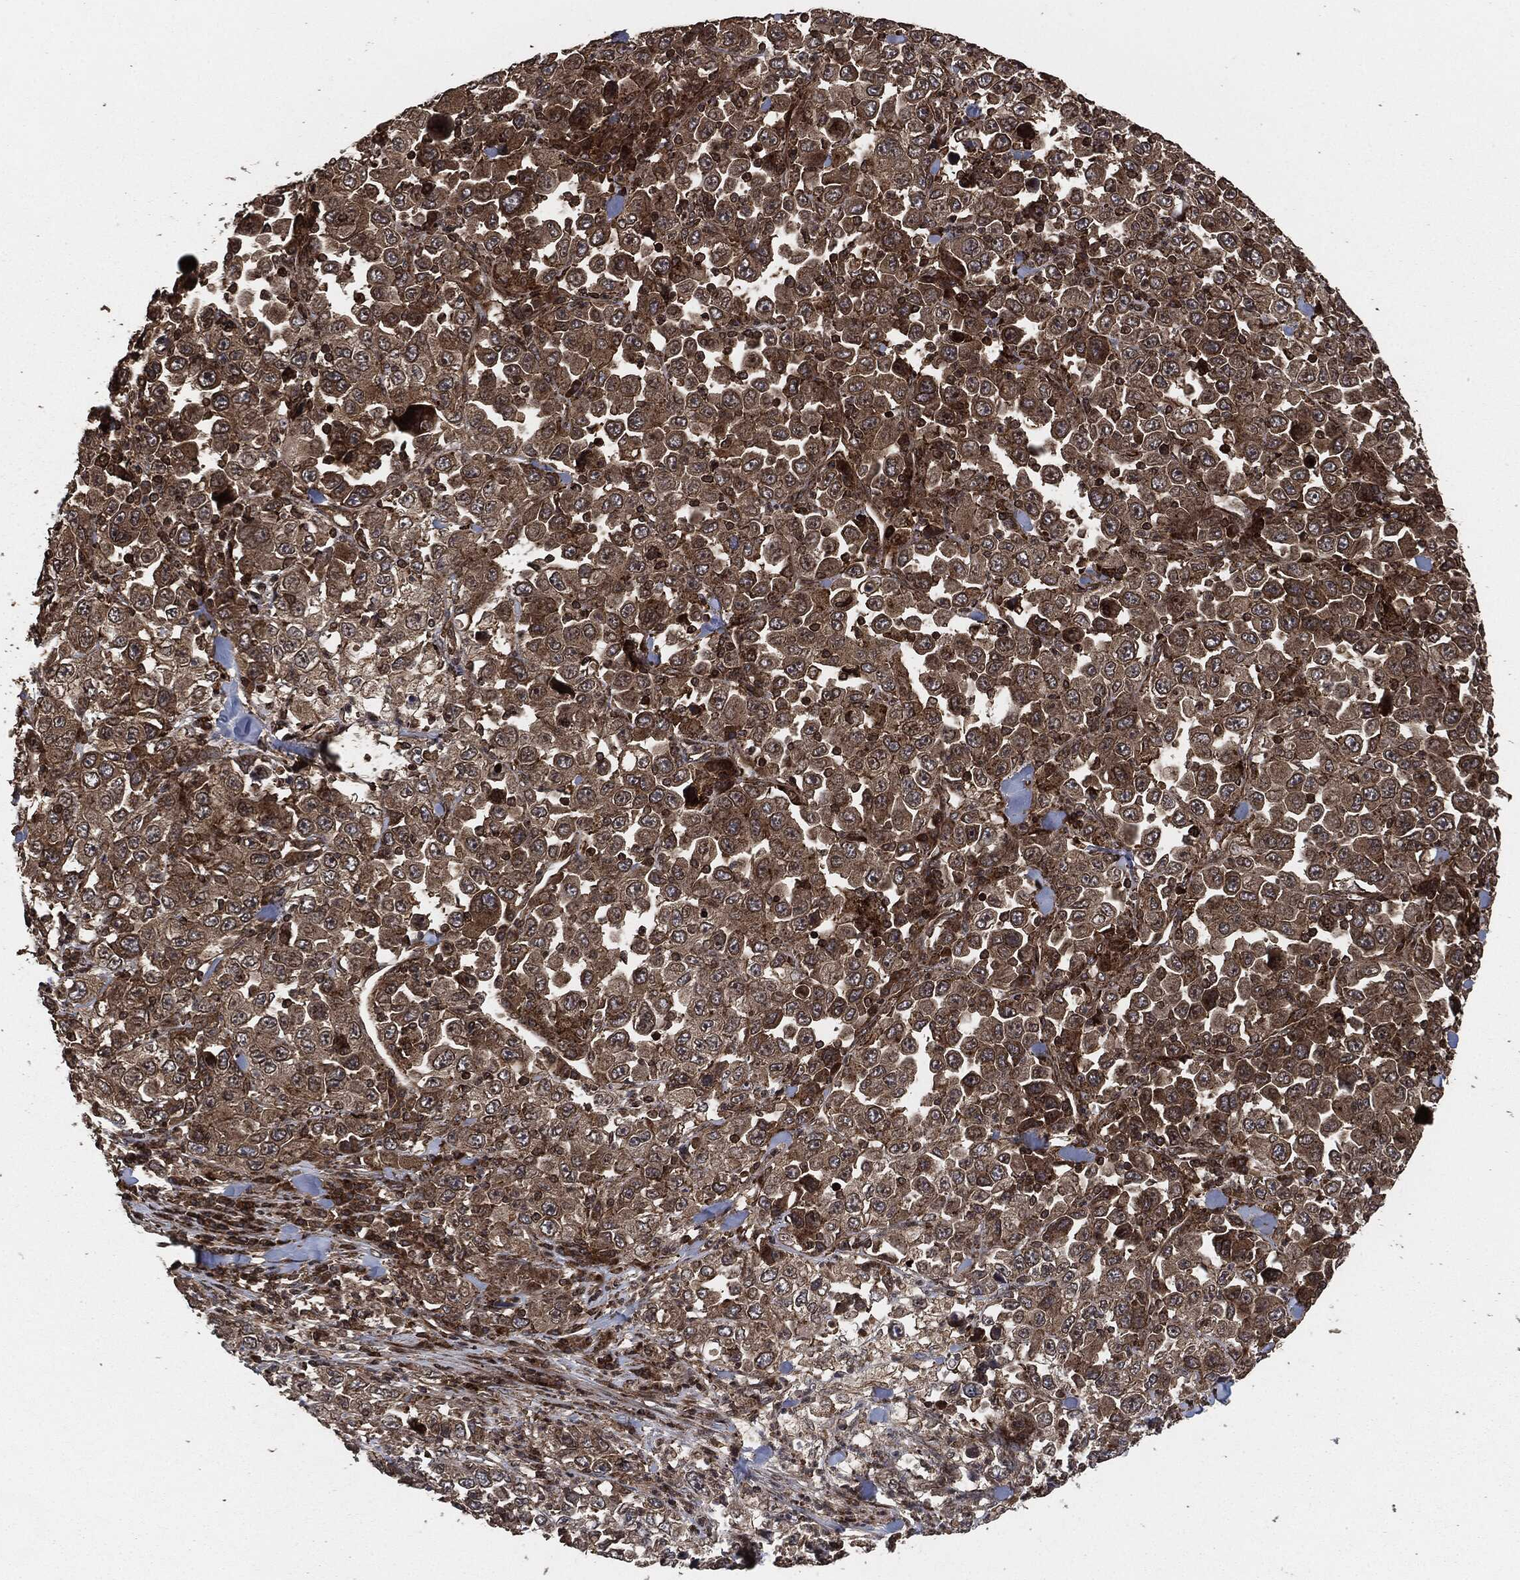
{"staining": {"intensity": "moderate", "quantity": ">75%", "location": "cytoplasmic/membranous"}, "tissue": "stomach cancer", "cell_type": "Tumor cells", "image_type": "cancer", "snomed": [{"axis": "morphology", "description": "Normal tissue, NOS"}, {"axis": "morphology", "description": "Adenocarcinoma, NOS"}, {"axis": "topography", "description": "Stomach, upper"}, {"axis": "topography", "description": "Stomach"}], "caption": "Immunohistochemical staining of adenocarcinoma (stomach) exhibits moderate cytoplasmic/membranous protein staining in approximately >75% of tumor cells.", "gene": "IFIT1", "patient": {"sex": "male", "age": 59}}